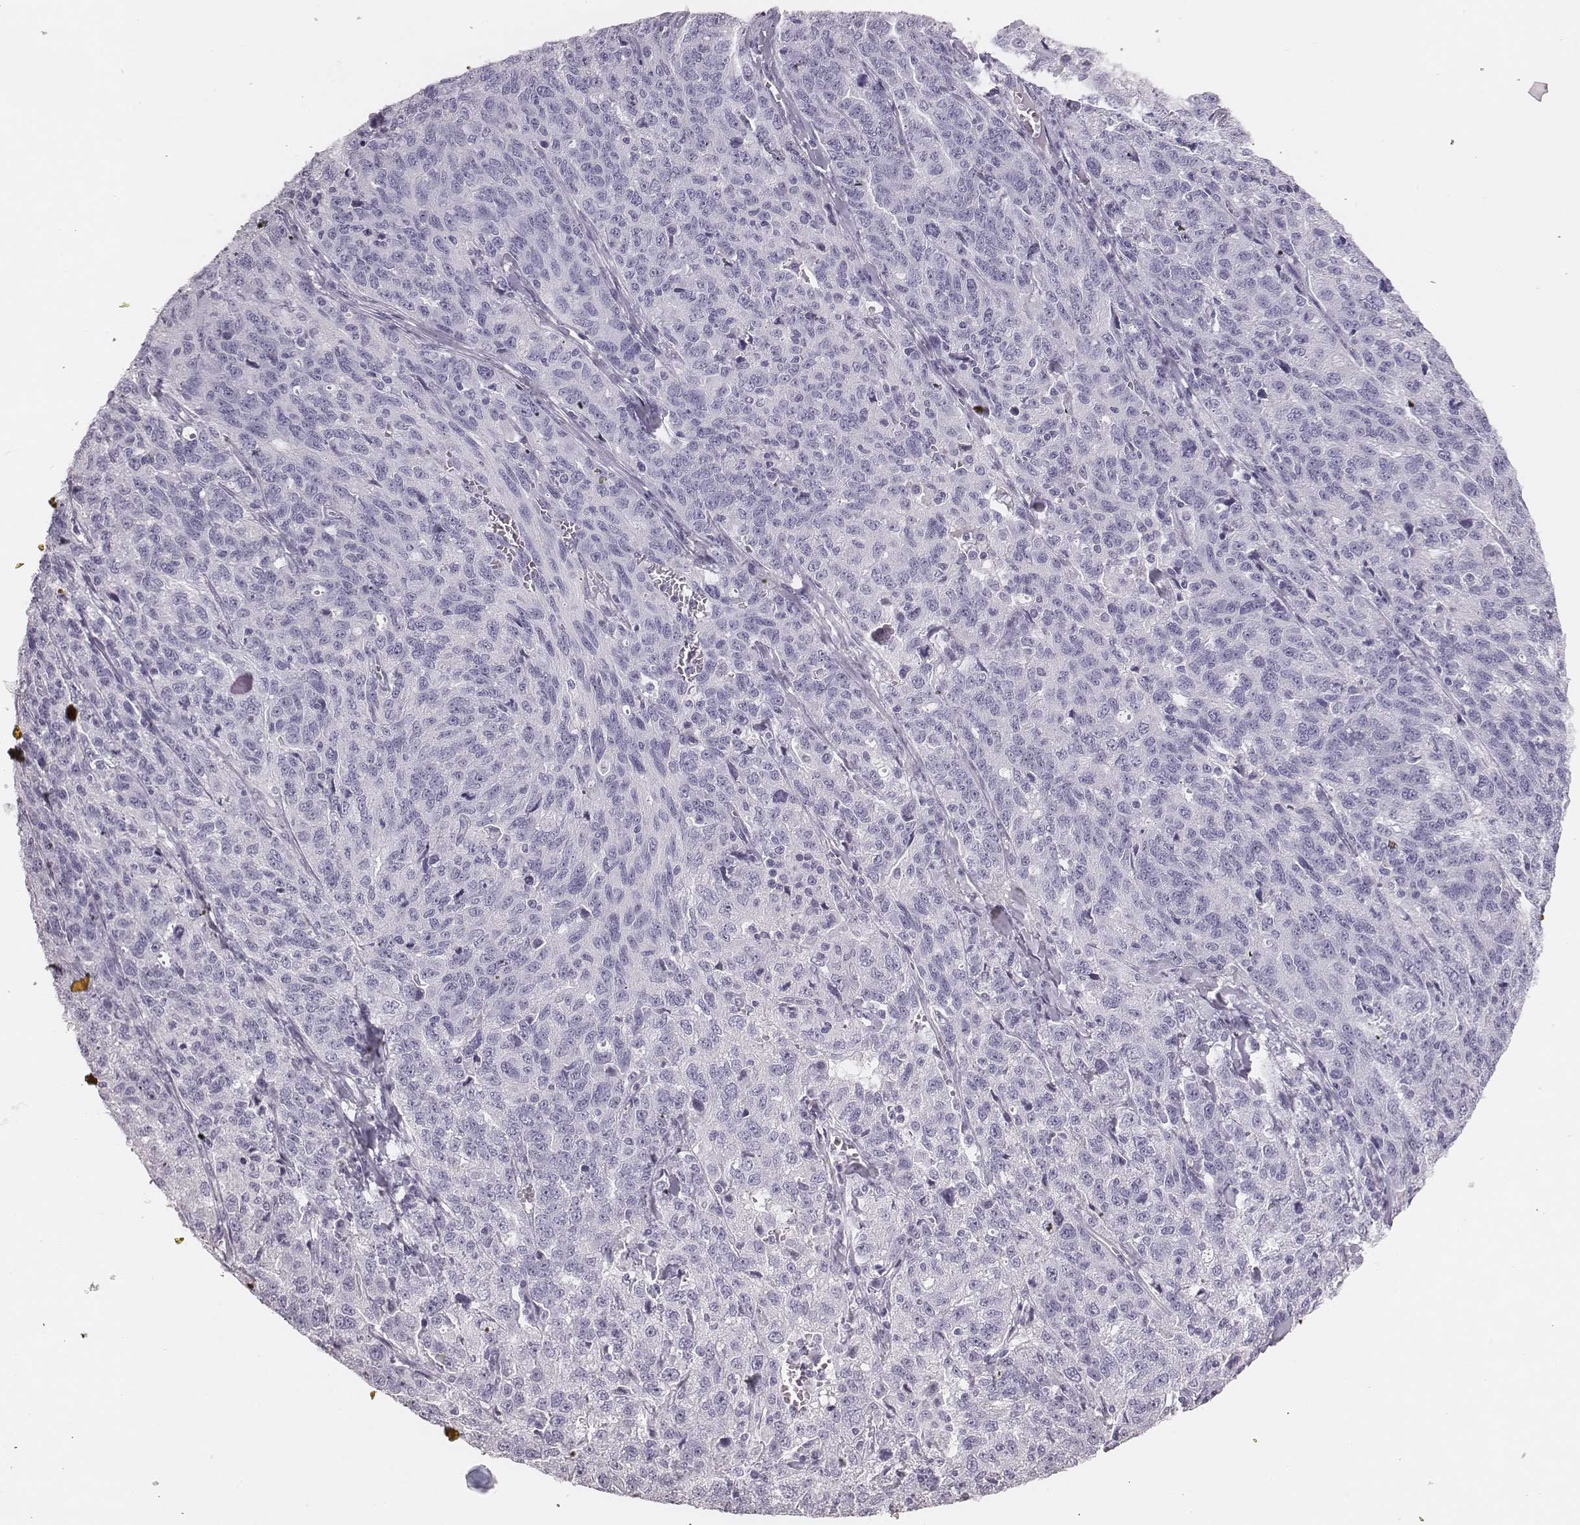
{"staining": {"intensity": "negative", "quantity": "none", "location": "none"}, "tissue": "ovarian cancer", "cell_type": "Tumor cells", "image_type": "cancer", "snomed": [{"axis": "morphology", "description": "Cystadenocarcinoma, serous, NOS"}, {"axis": "topography", "description": "Ovary"}], "caption": "Image shows no significant protein positivity in tumor cells of ovarian cancer.", "gene": "H1-6", "patient": {"sex": "female", "age": 71}}